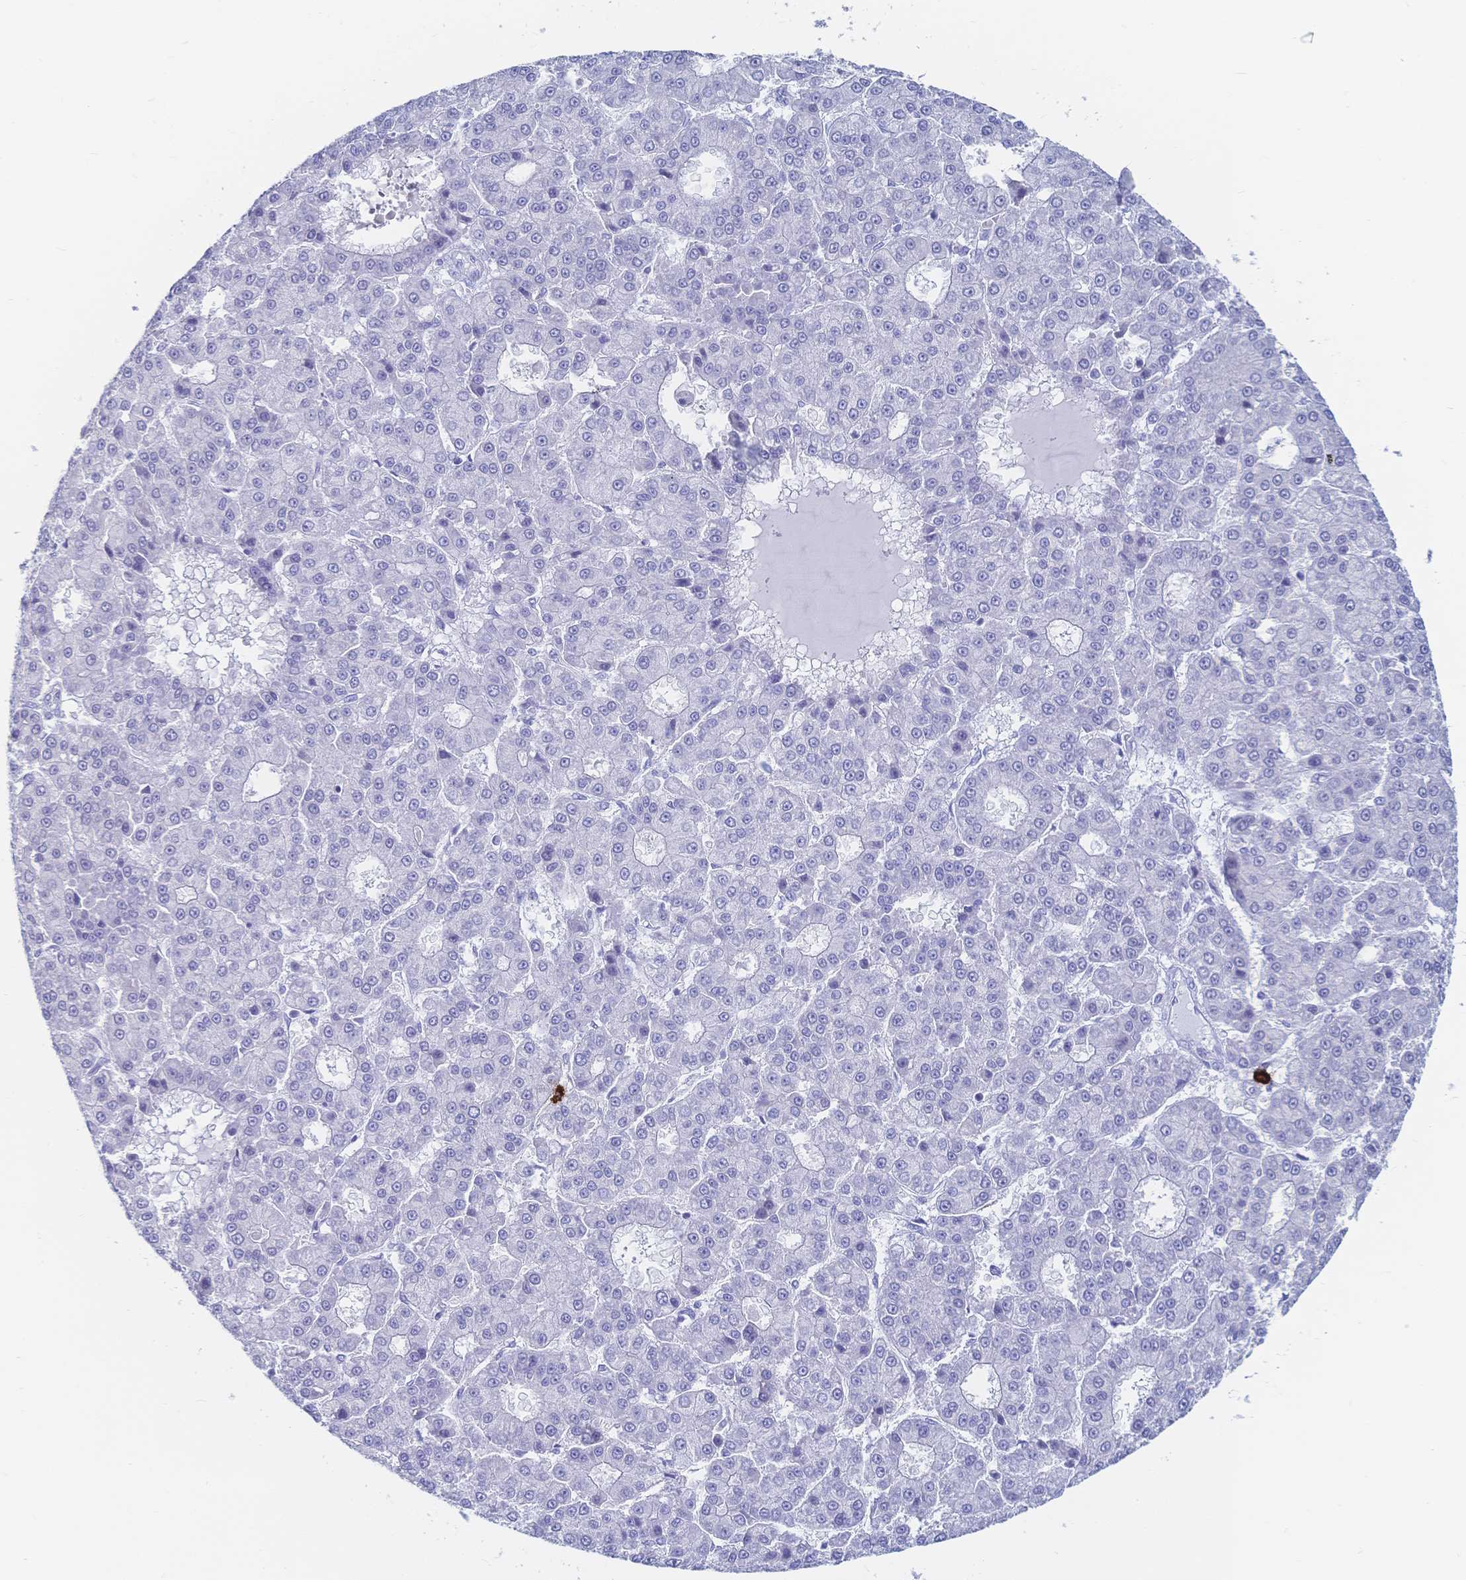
{"staining": {"intensity": "negative", "quantity": "none", "location": "none"}, "tissue": "liver cancer", "cell_type": "Tumor cells", "image_type": "cancer", "snomed": [{"axis": "morphology", "description": "Carcinoma, Hepatocellular, NOS"}, {"axis": "topography", "description": "Liver"}], "caption": "Immunohistochemistry (IHC) image of liver cancer (hepatocellular carcinoma) stained for a protein (brown), which reveals no positivity in tumor cells.", "gene": "IL2RB", "patient": {"sex": "male", "age": 70}}